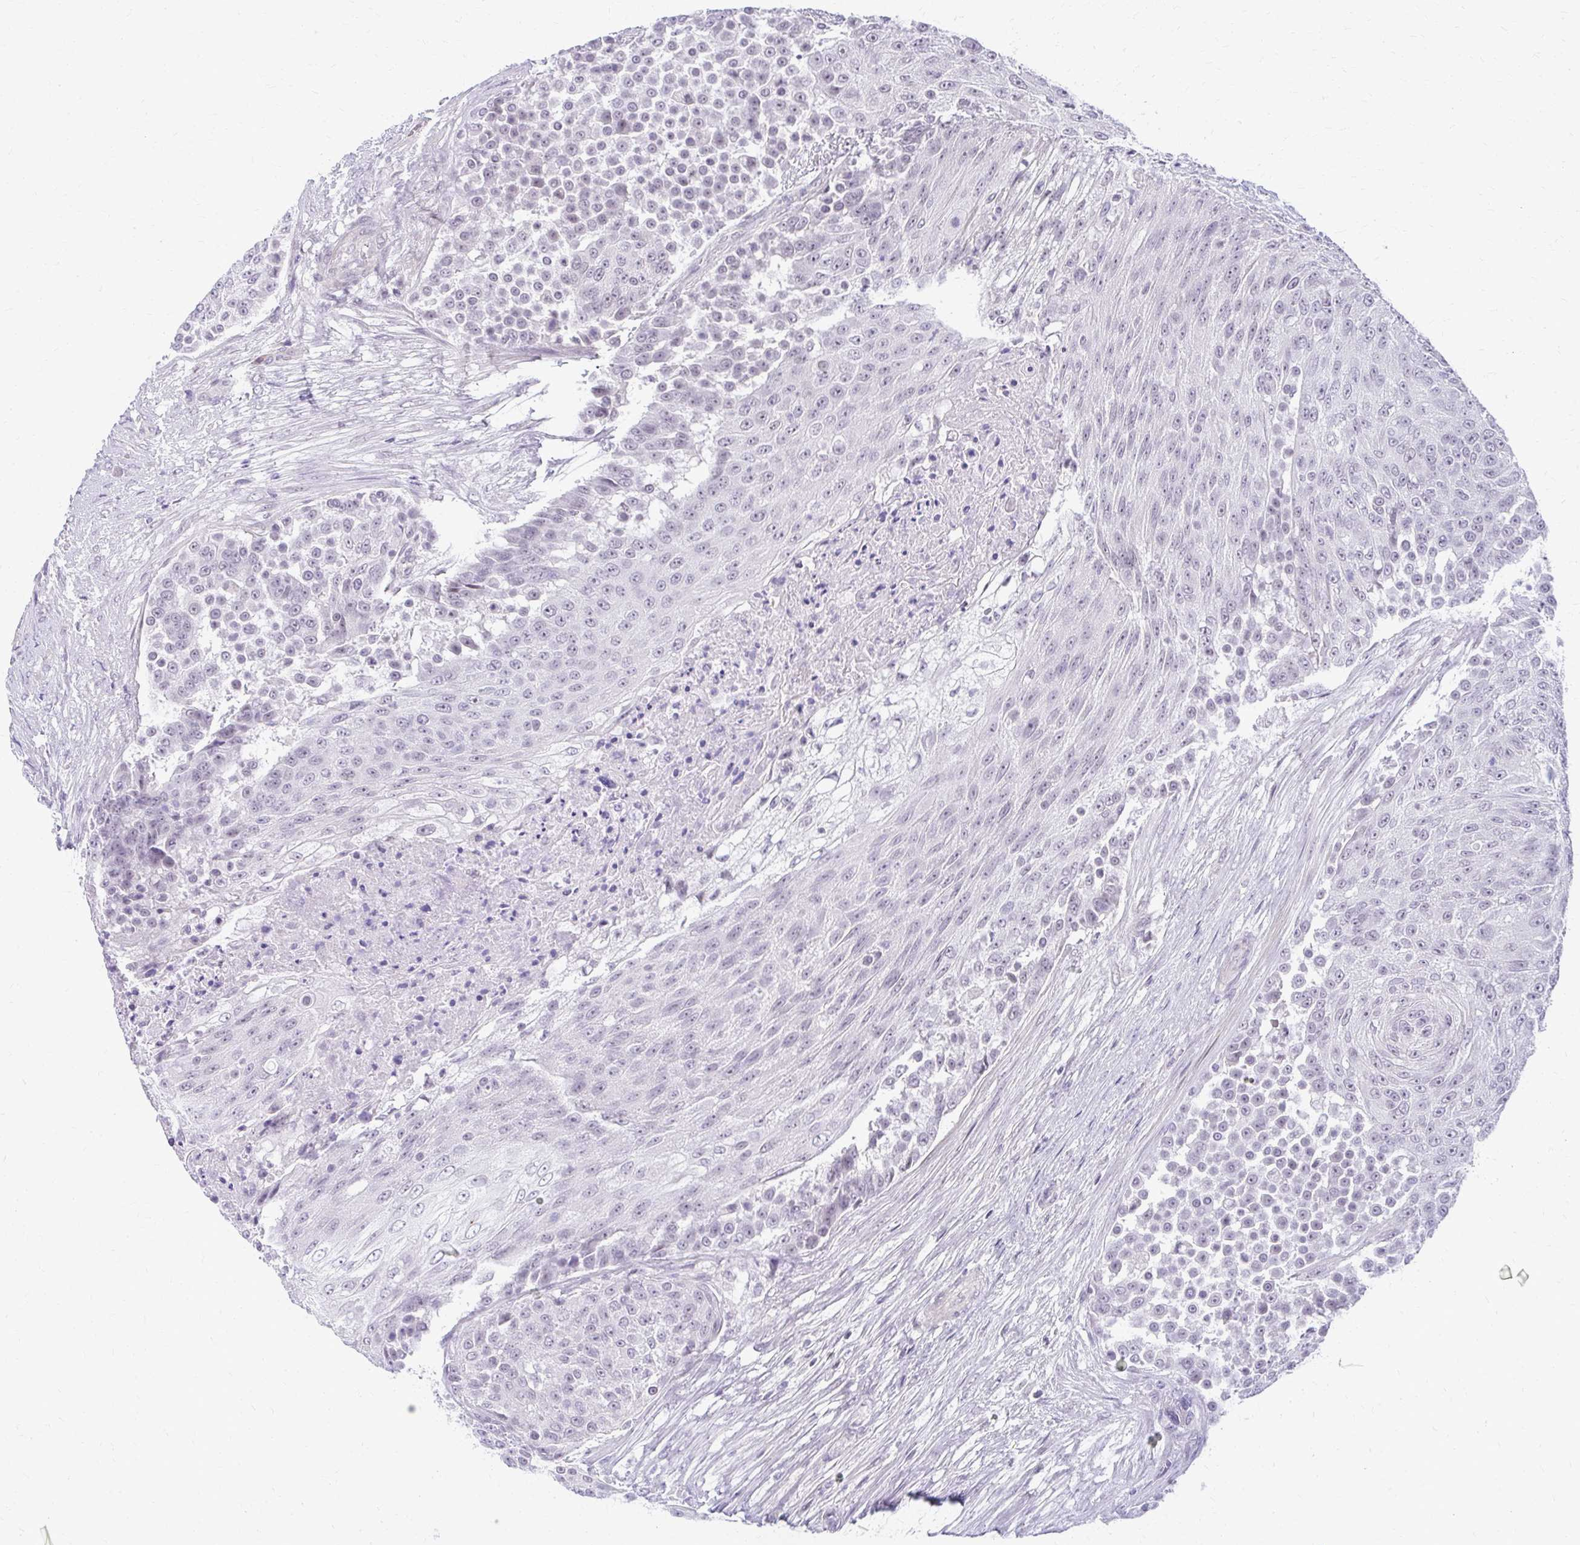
{"staining": {"intensity": "negative", "quantity": "none", "location": "none"}, "tissue": "urothelial cancer", "cell_type": "Tumor cells", "image_type": "cancer", "snomed": [{"axis": "morphology", "description": "Urothelial carcinoma, High grade"}, {"axis": "topography", "description": "Urinary bladder"}], "caption": "IHC histopathology image of neoplastic tissue: human high-grade urothelial carcinoma stained with DAB exhibits no significant protein positivity in tumor cells.", "gene": "TEX33", "patient": {"sex": "female", "age": 63}}